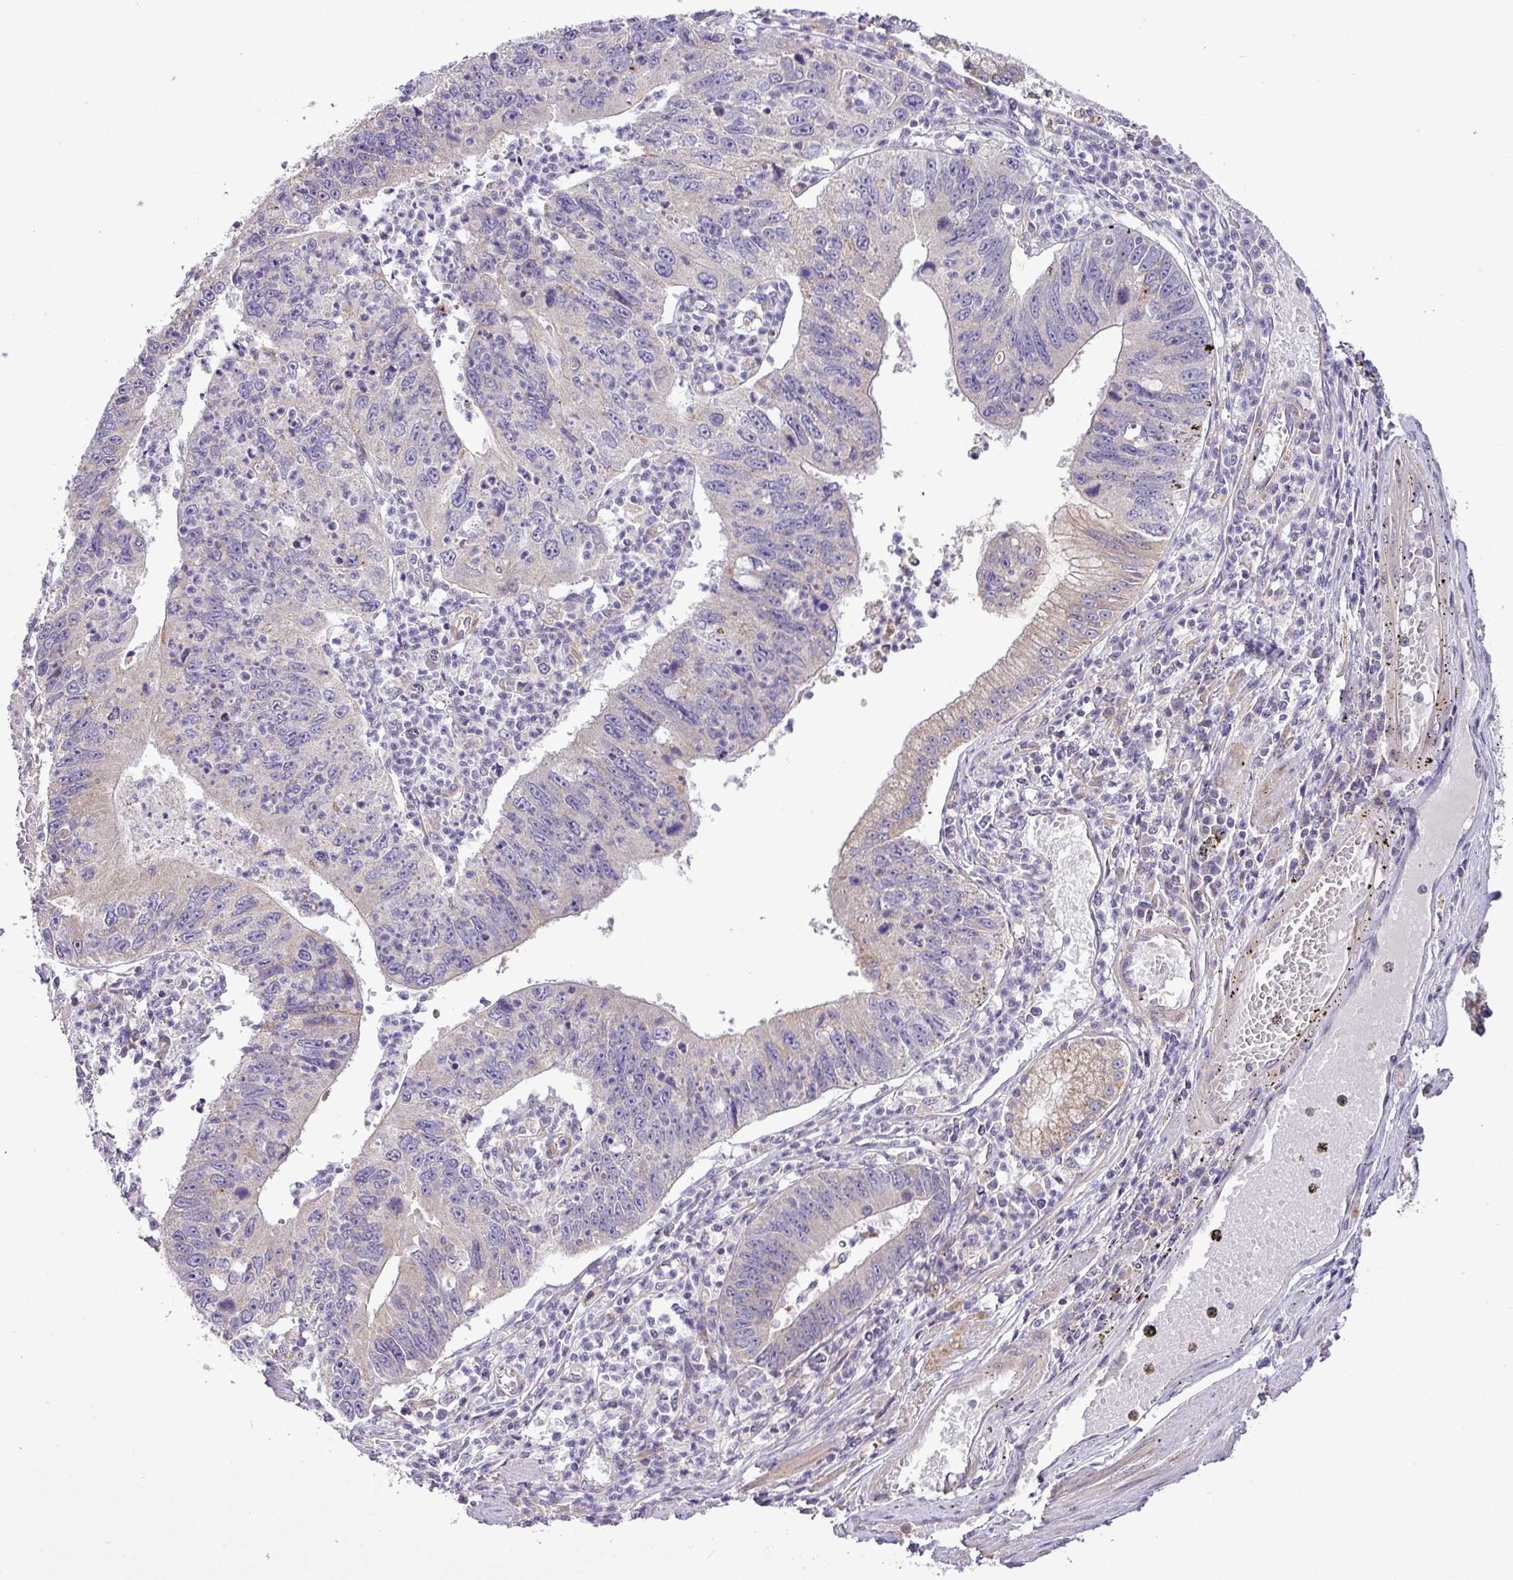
{"staining": {"intensity": "weak", "quantity": "25%-75%", "location": "cytoplasmic/membranous"}, "tissue": "stomach cancer", "cell_type": "Tumor cells", "image_type": "cancer", "snomed": [{"axis": "morphology", "description": "Adenocarcinoma, NOS"}, {"axis": "topography", "description": "Stomach"}], "caption": "Immunohistochemical staining of stomach cancer (adenocarcinoma) demonstrates weak cytoplasmic/membranous protein positivity in approximately 25%-75% of tumor cells.", "gene": "XIAP", "patient": {"sex": "male", "age": 59}}